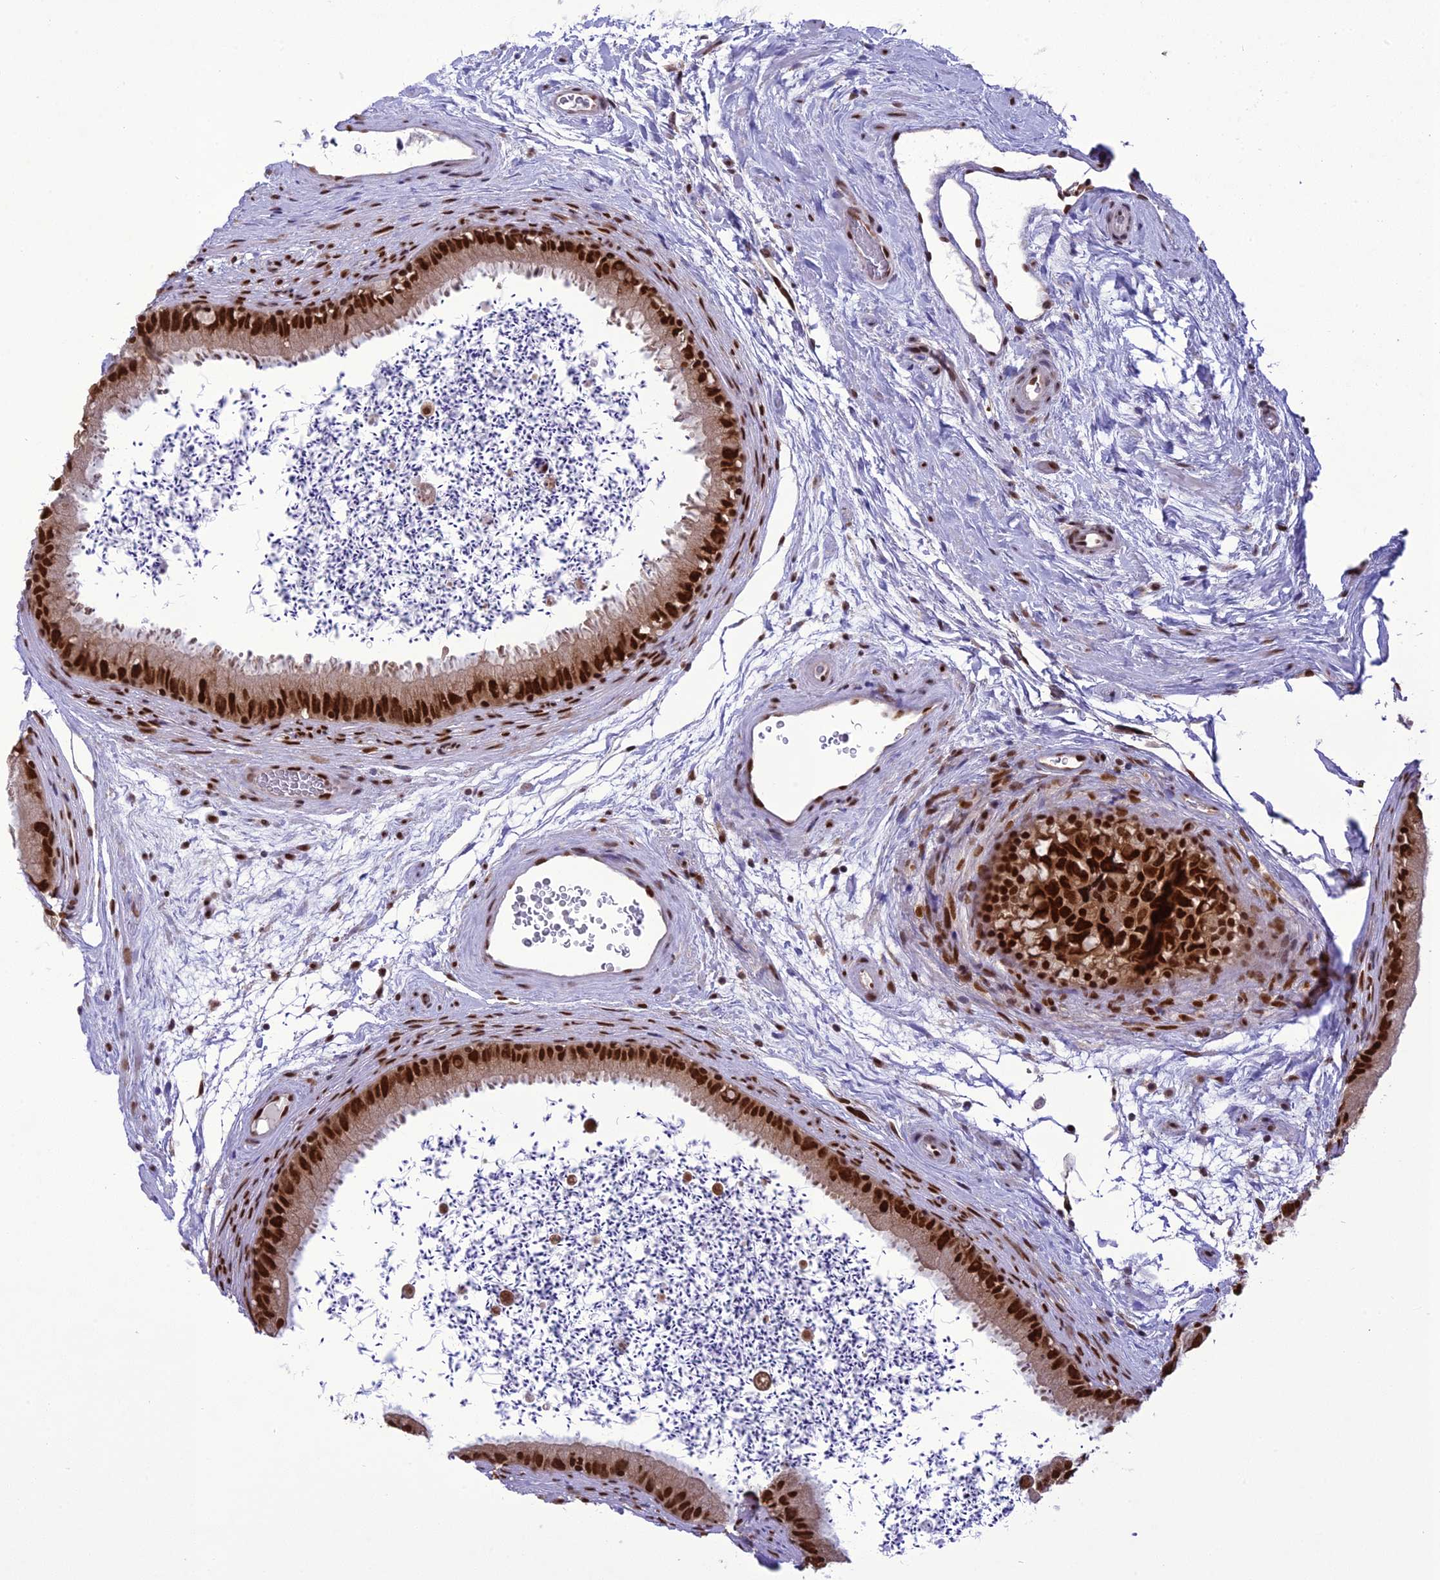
{"staining": {"intensity": "strong", "quantity": ">75%", "location": "nuclear"}, "tissue": "epididymis", "cell_type": "Glandular cells", "image_type": "normal", "snomed": [{"axis": "morphology", "description": "Normal tissue, NOS"}, {"axis": "topography", "description": "Epididymis, spermatic cord, NOS"}], "caption": "This micrograph shows immunohistochemistry staining of unremarkable human epididymis, with high strong nuclear expression in approximately >75% of glandular cells.", "gene": "DDX1", "patient": {"sex": "male", "age": 50}}